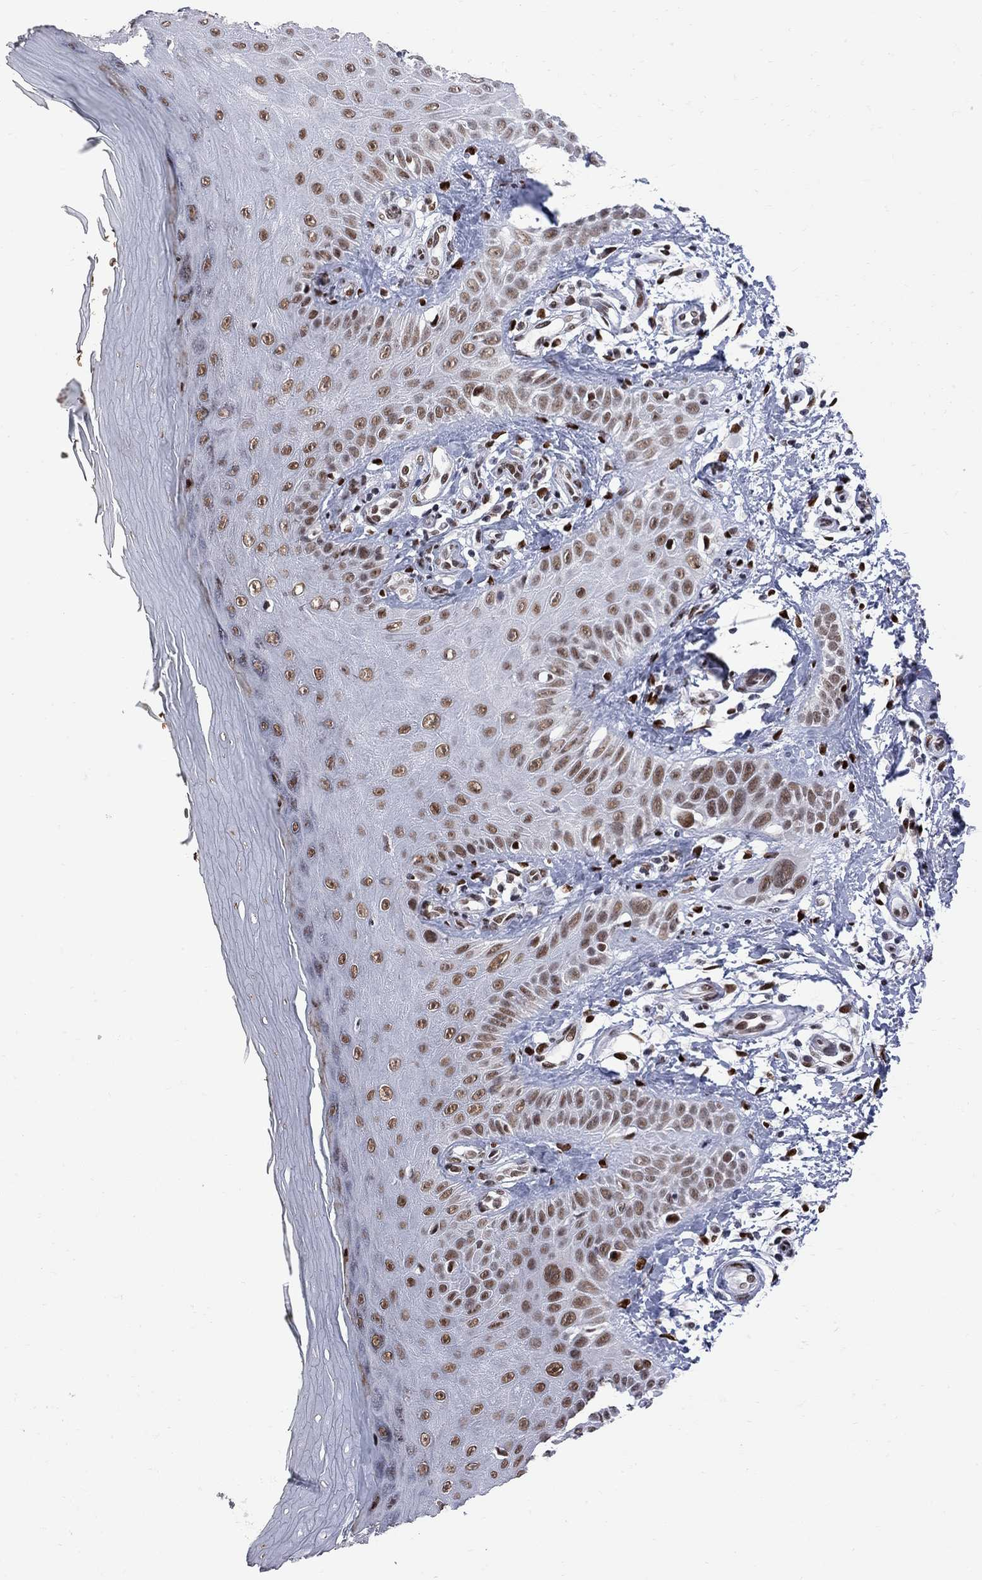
{"staining": {"intensity": "strong", "quantity": ">75%", "location": "nuclear"}, "tissue": "skin", "cell_type": "Fibroblasts", "image_type": "normal", "snomed": [{"axis": "morphology", "description": "Normal tissue, NOS"}, {"axis": "morphology", "description": "Inflammation, NOS"}, {"axis": "morphology", "description": "Fibrosis, NOS"}, {"axis": "topography", "description": "Skin"}], "caption": "Protein staining demonstrates strong nuclear staining in about >75% of fibroblasts in unremarkable skin.", "gene": "ZBTB47", "patient": {"sex": "male", "age": 71}}